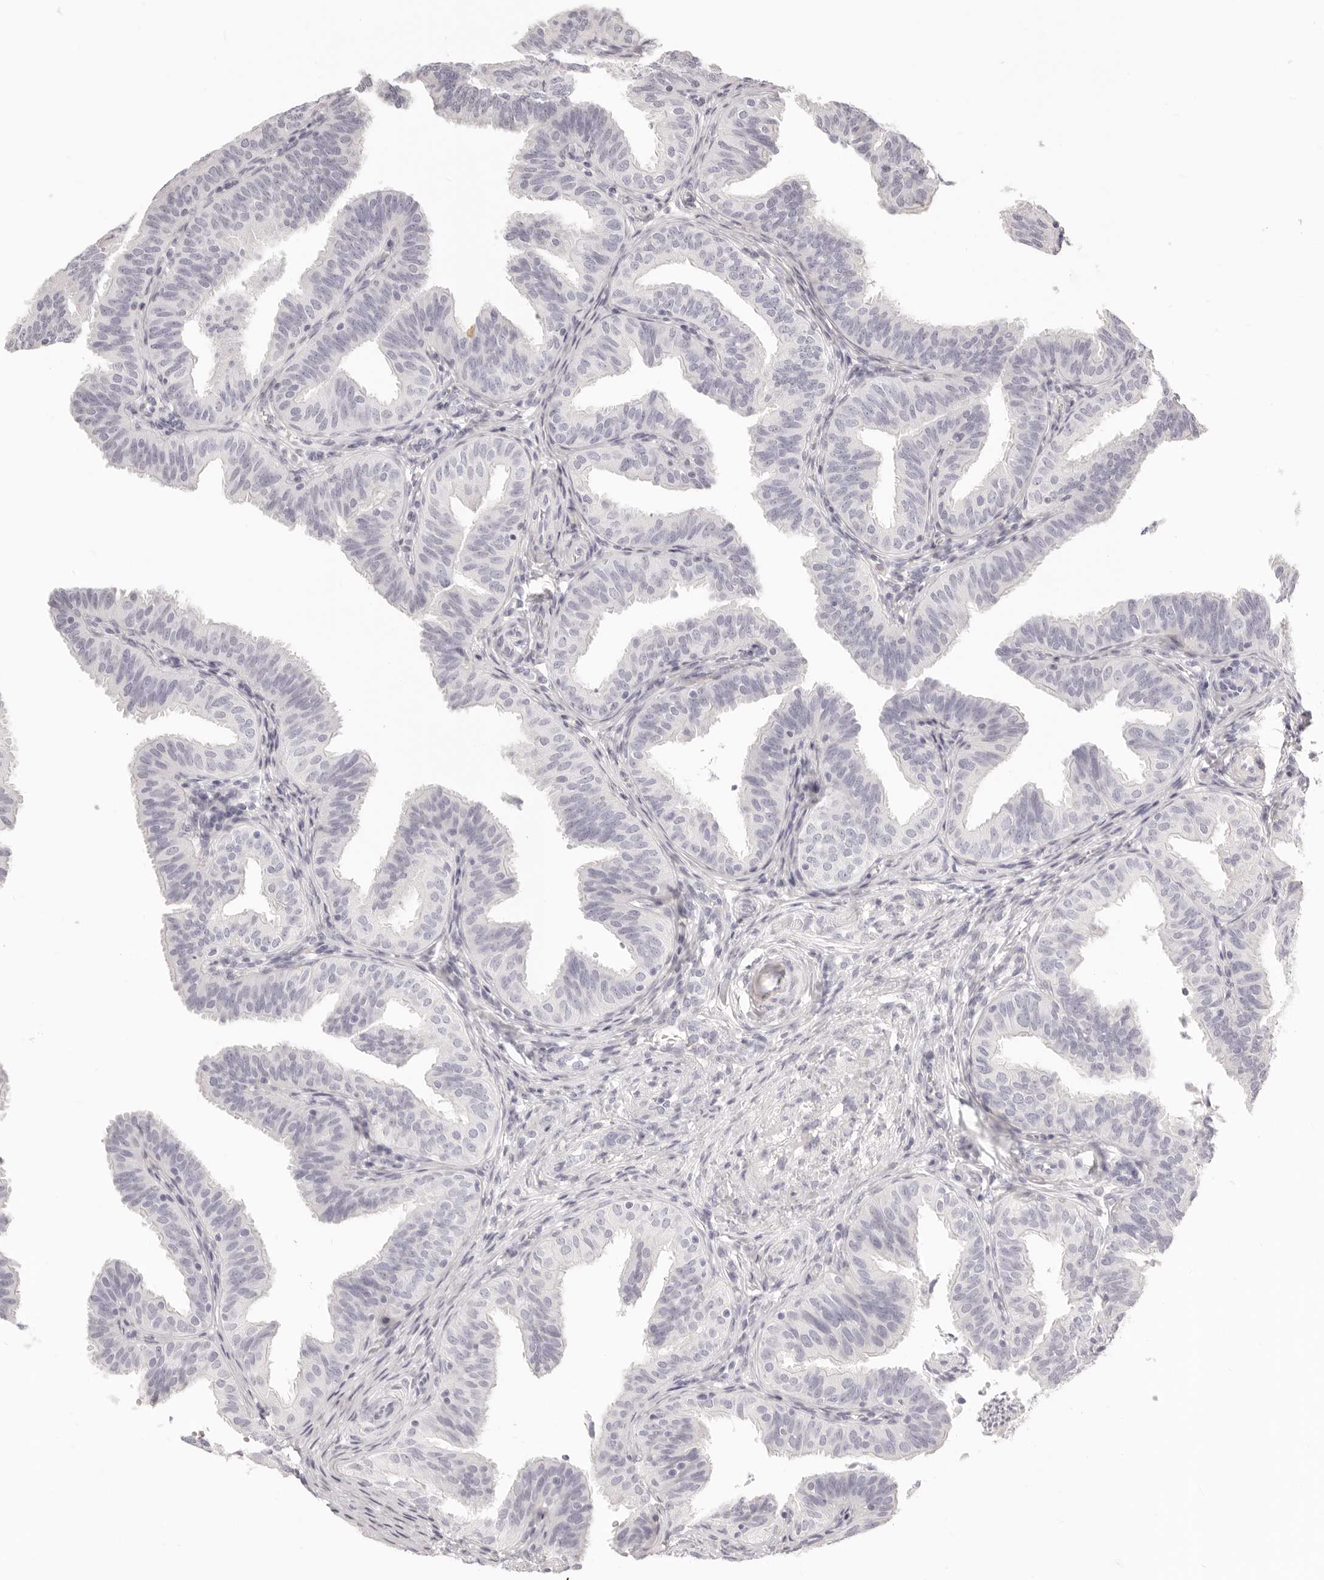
{"staining": {"intensity": "negative", "quantity": "none", "location": "none"}, "tissue": "fallopian tube", "cell_type": "Glandular cells", "image_type": "normal", "snomed": [{"axis": "morphology", "description": "Normal tissue, NOS"}, {"axis": "topography", "description": "Fallopian tube"}], "caption": "Protein analysis of unremarkable fallopian tube exhibits no significant staining in glandular cells.", "gene": "FABP1", "patient": {"sex": "female", "age": 35}}